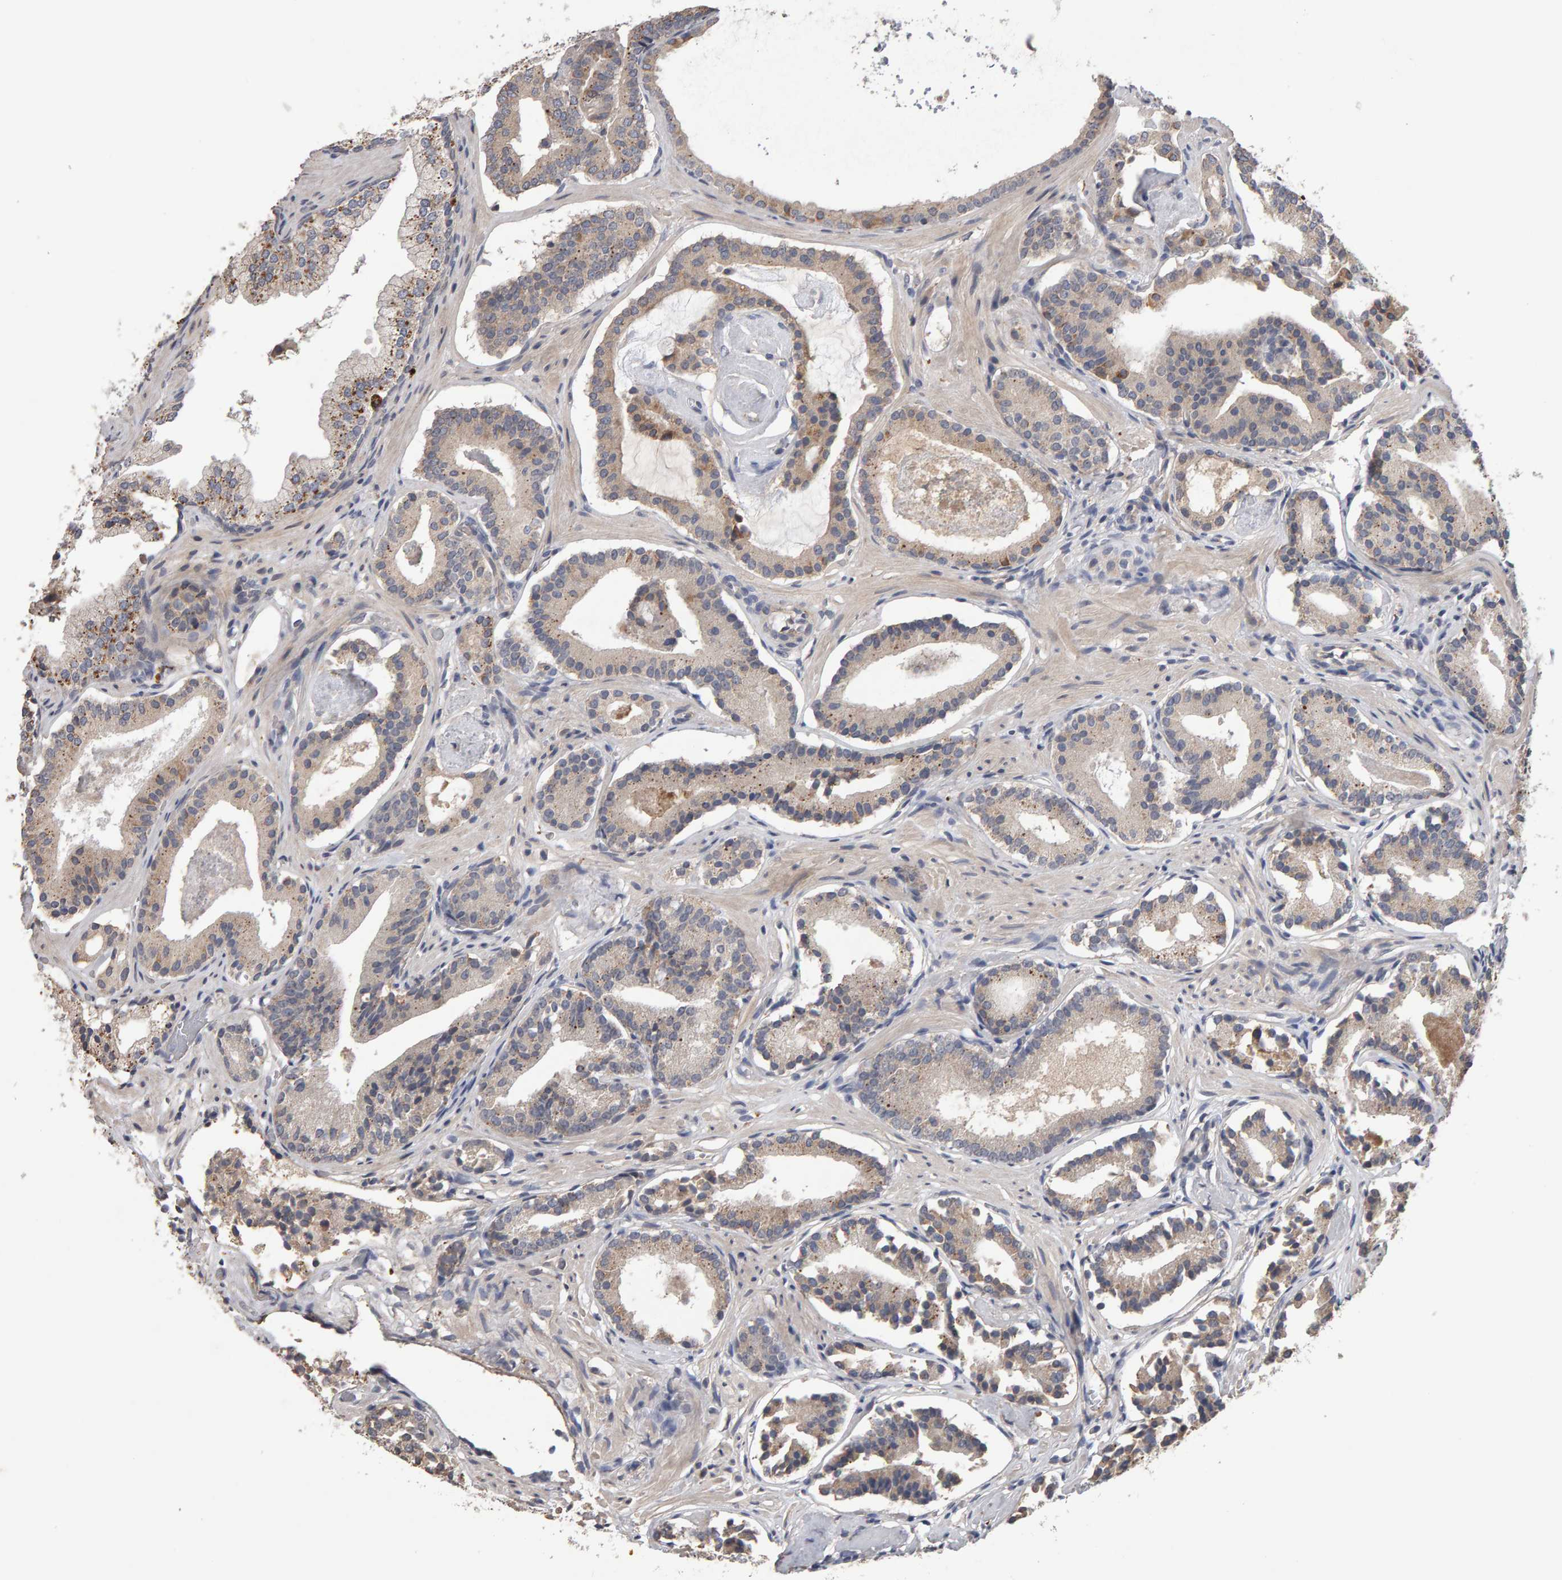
{"staining": {"intensity": "weak", "quantity": "25%-75%", "location": "cytoplasmic/membranous"}, "tissue": "prostate cancer", "cell_type": "Tumor cells", "image_type": "cancer", "snomed": [{"axis": "morphology", "description": "Adenocarcinoma, Low grade"}, {"axis": "topography", "description": "Prostate"}], "caption": "IHC of prostate cancer displays low levels of weak cytoplasmic/membranous staining in about 25%-75% of tumor cells.", "gene": "COASY", "patient": {"sex": "male", "age": 51}}